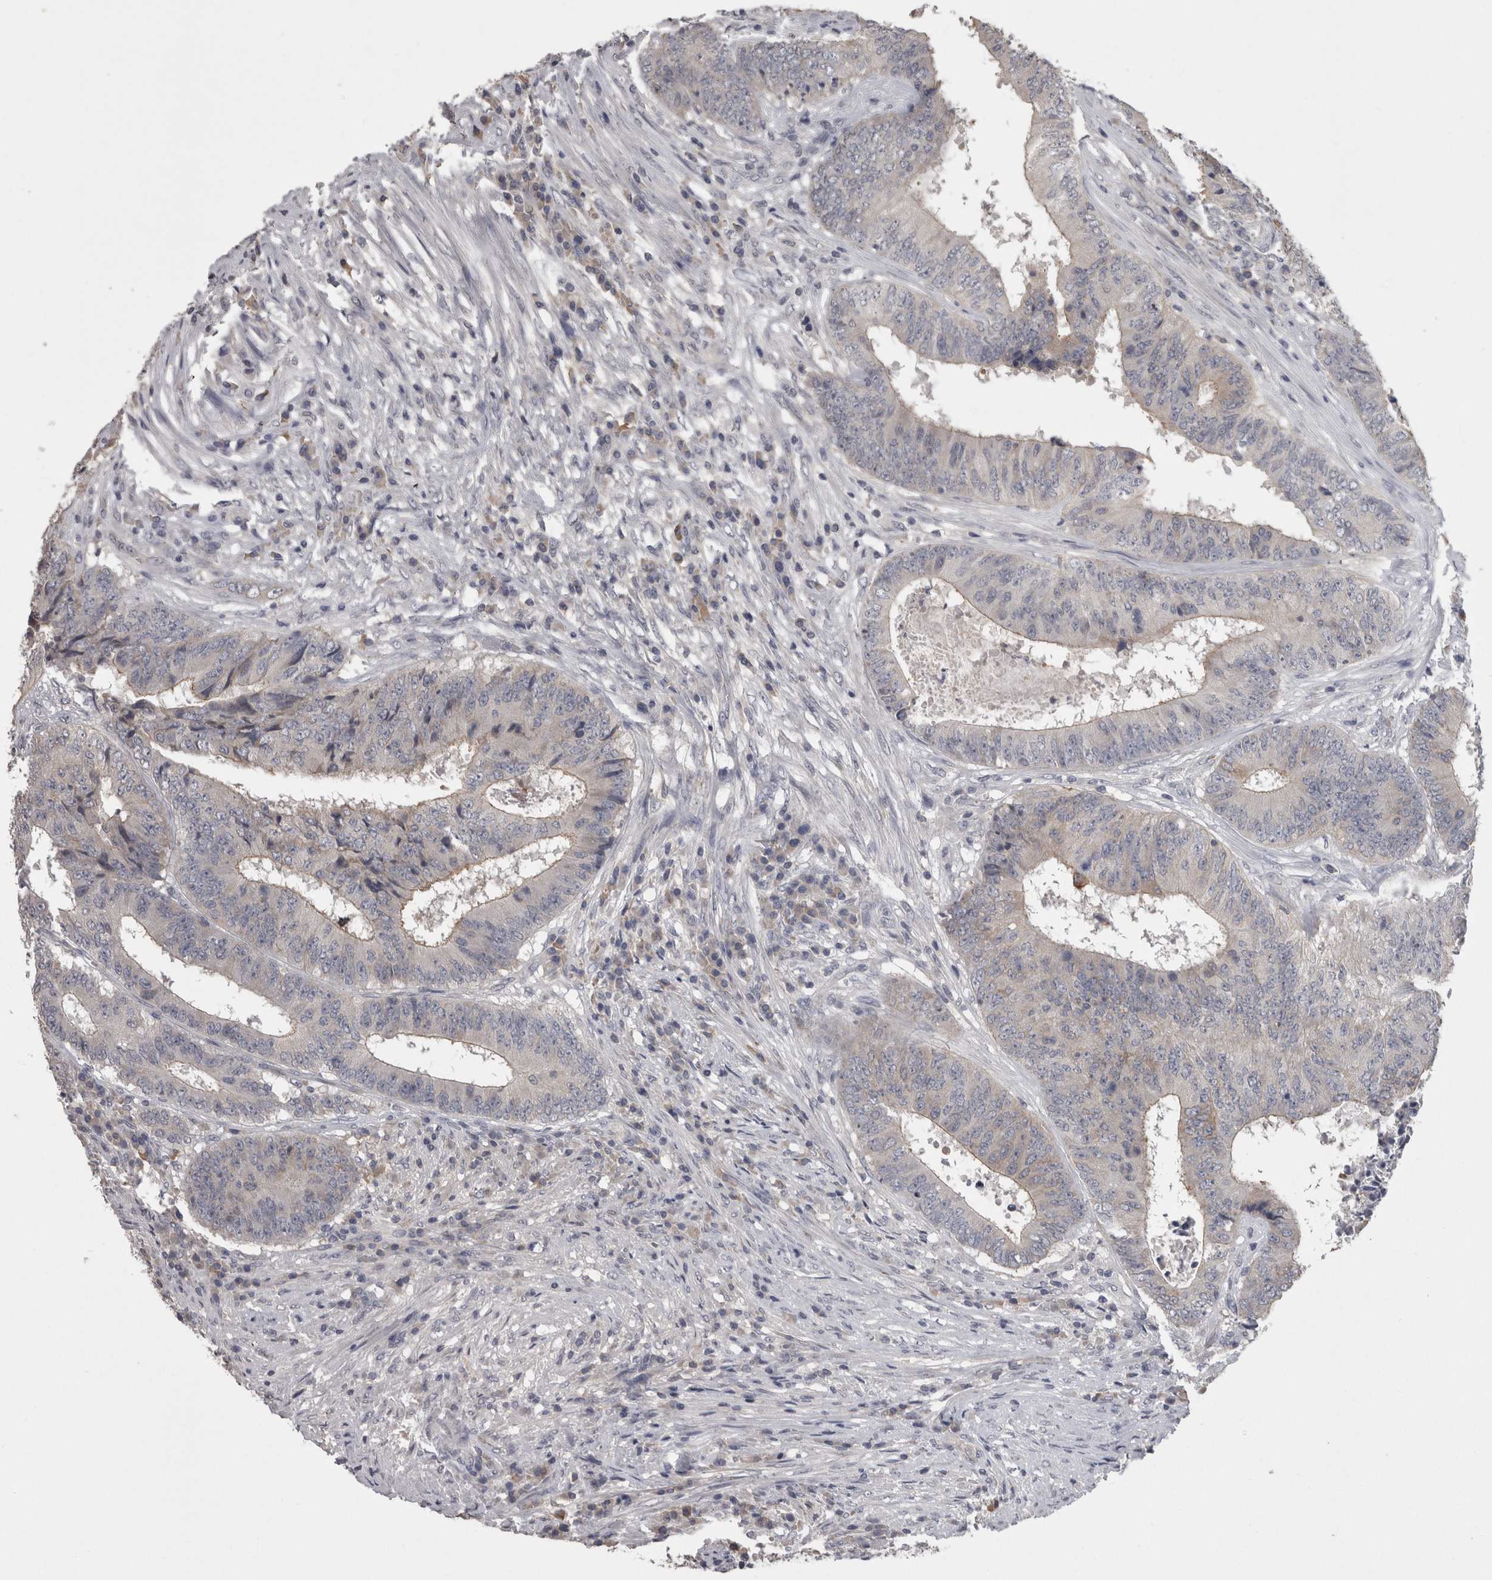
{"staining": {"intensity": "negative", "quantity": "none", "location": "none"}, "tissue": "colorectal cancer", "cell_type": "Tumor cells", "image_type": "cancer", "snomed": [{"axis": "morphology", "description": "Adenocarcinoma, NOS"}, {"axis": "topography", "description": "Rectum"}], "caption": "Immunohistochemical staining of colorectal cancer shows no significant staining in tumor cells.", "gene": "PON3", "patient": {"sex": "male", "age": 72}}